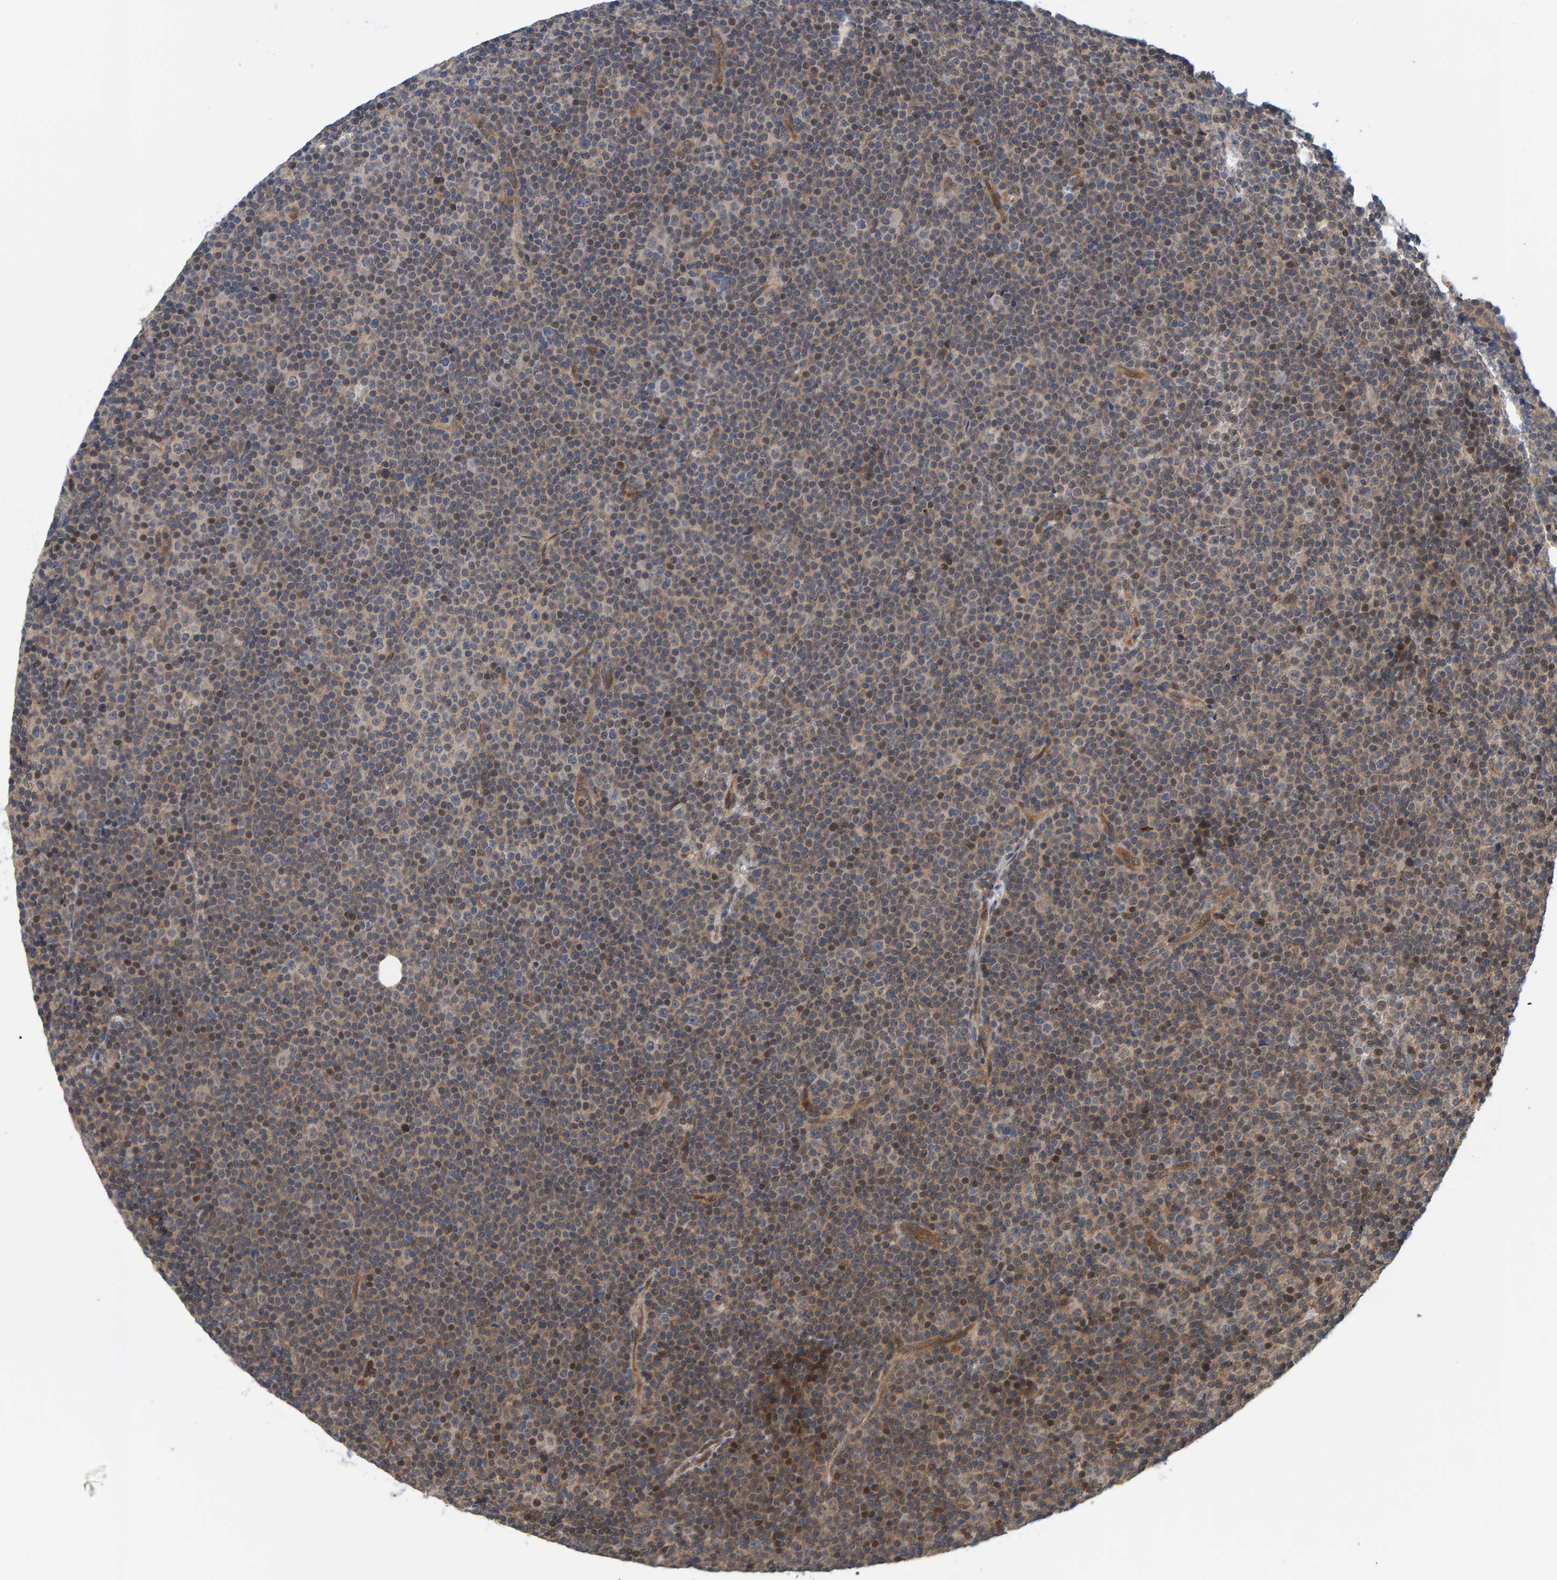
{"staining": {"intensity": "moderate", "quantity": "<25%", "location": "cytoplasmic/membranous,nuclear"}, "tissue": "lymphoma", "cell_type": "Tumor cells", "image_type": "cancer", "snomed": [{"axis": "morphology", "description": "Malignant lymphoma, non-Hodgkin's type, Low grade"}, {"axis": "topography", "description": "Lymph node"}], "caption": "Protein analysis of lymphoma tissue reveals moderate cytoplasmic/membranous and nuclear expression in about <25% of tumor cells.", "gene": "SCRN2", "patient": {"sex": "female", "age": 67}}